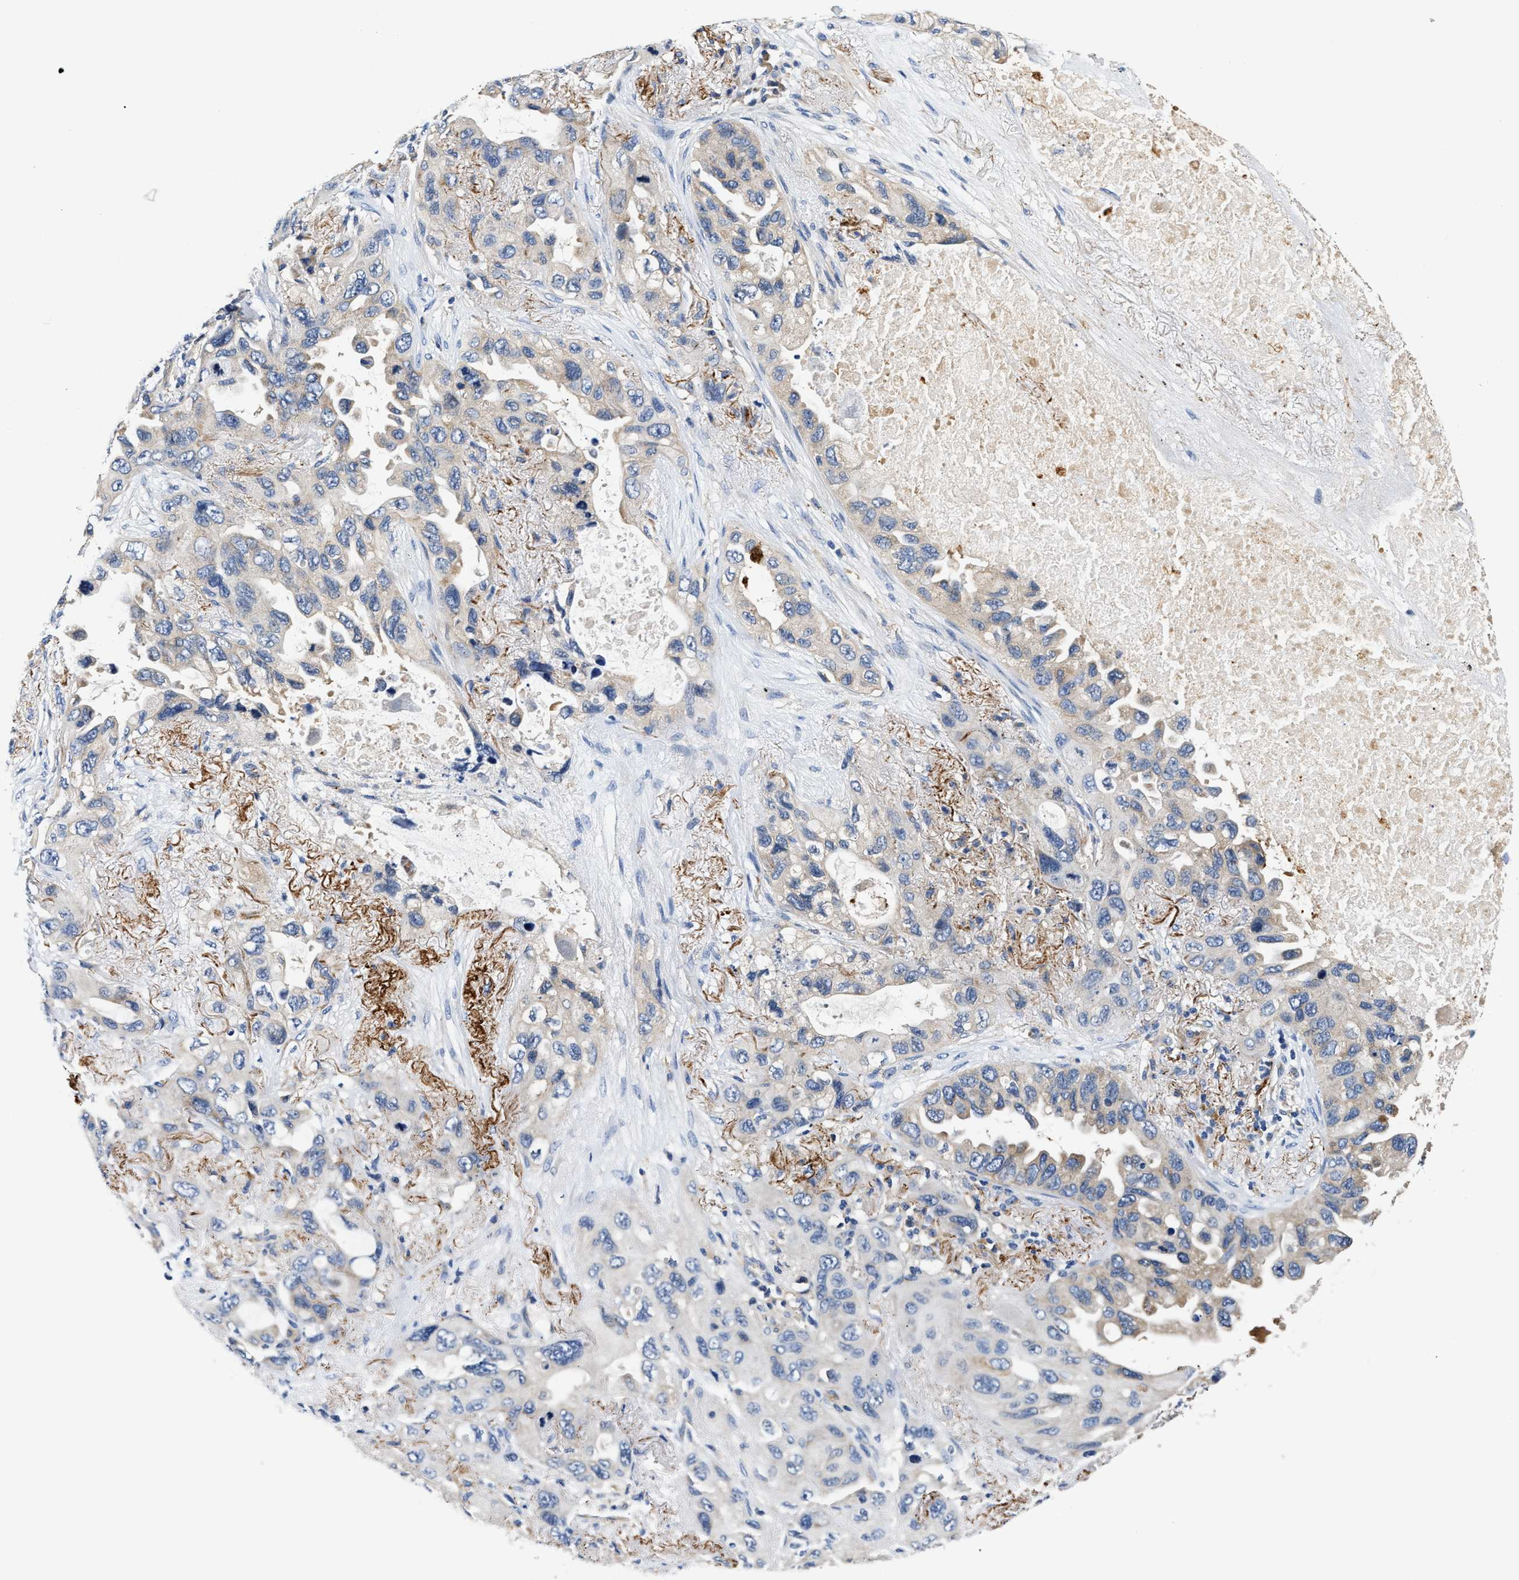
{"staining": {"intensity": "weak", "quantity": "<25%", "location": "cytoplasmic/membranous"}, "tissue": "lung cancer", "cell_type": "Tumor cells", "image_type": "cancer", "snomed": [{"axis": "morphology", "description": "Squamous cell carcinoma, NOS"}, {"axis": "topography", "description": "Lung"}], "caption": "The image reveals no significant expression in tumor cells of lung cancer (squamous cell carcinoma). Nuclei are stained in blue.", "gene": "FAM185A", "patient": {"sex": "female", "age": 73}}